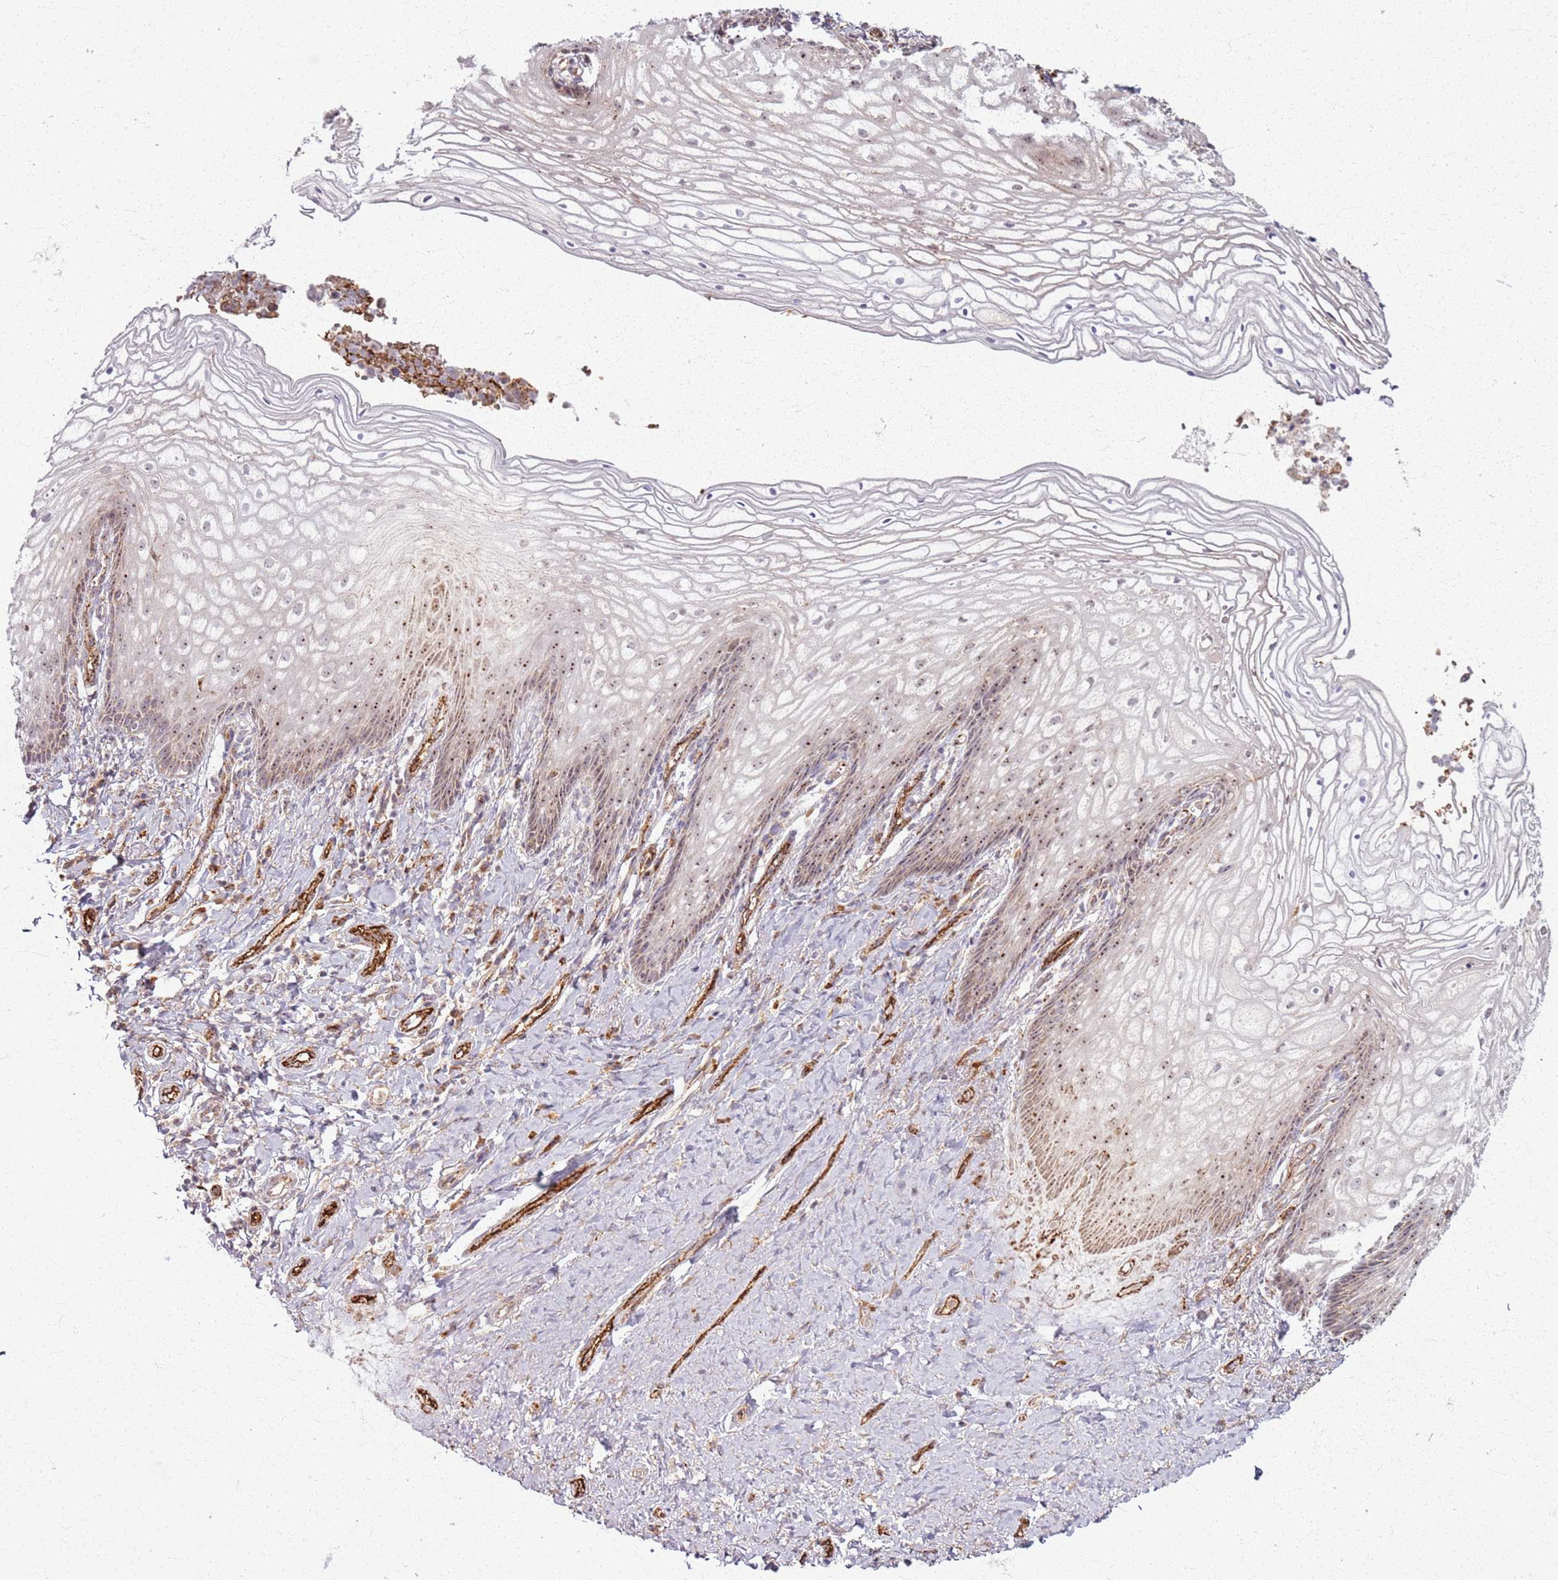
{"staining": {"intensity": "moderate", "quantity": "25%-75%", "location": "cytoplasmic/membranous,nuclear"}, "tissue": "vagina", "cell_type": "Squamous epithelial cells", "image_type": "normal", "snomed": [{"axis": "morphology", "description": "Normal tissue, NOS"}, {"axis": "topography", "description": "Vagina"}], "caption": "Immunohistochemical staining of benign human vagina reveals moderate cytoplasmic/membranous,nuclear protein positivity in approximately 25%-75% of squamous epithelial cells. Nuclei are stained in blue.", "gene": "KRI1", "patient": {"sex": "female", "age": 60}}